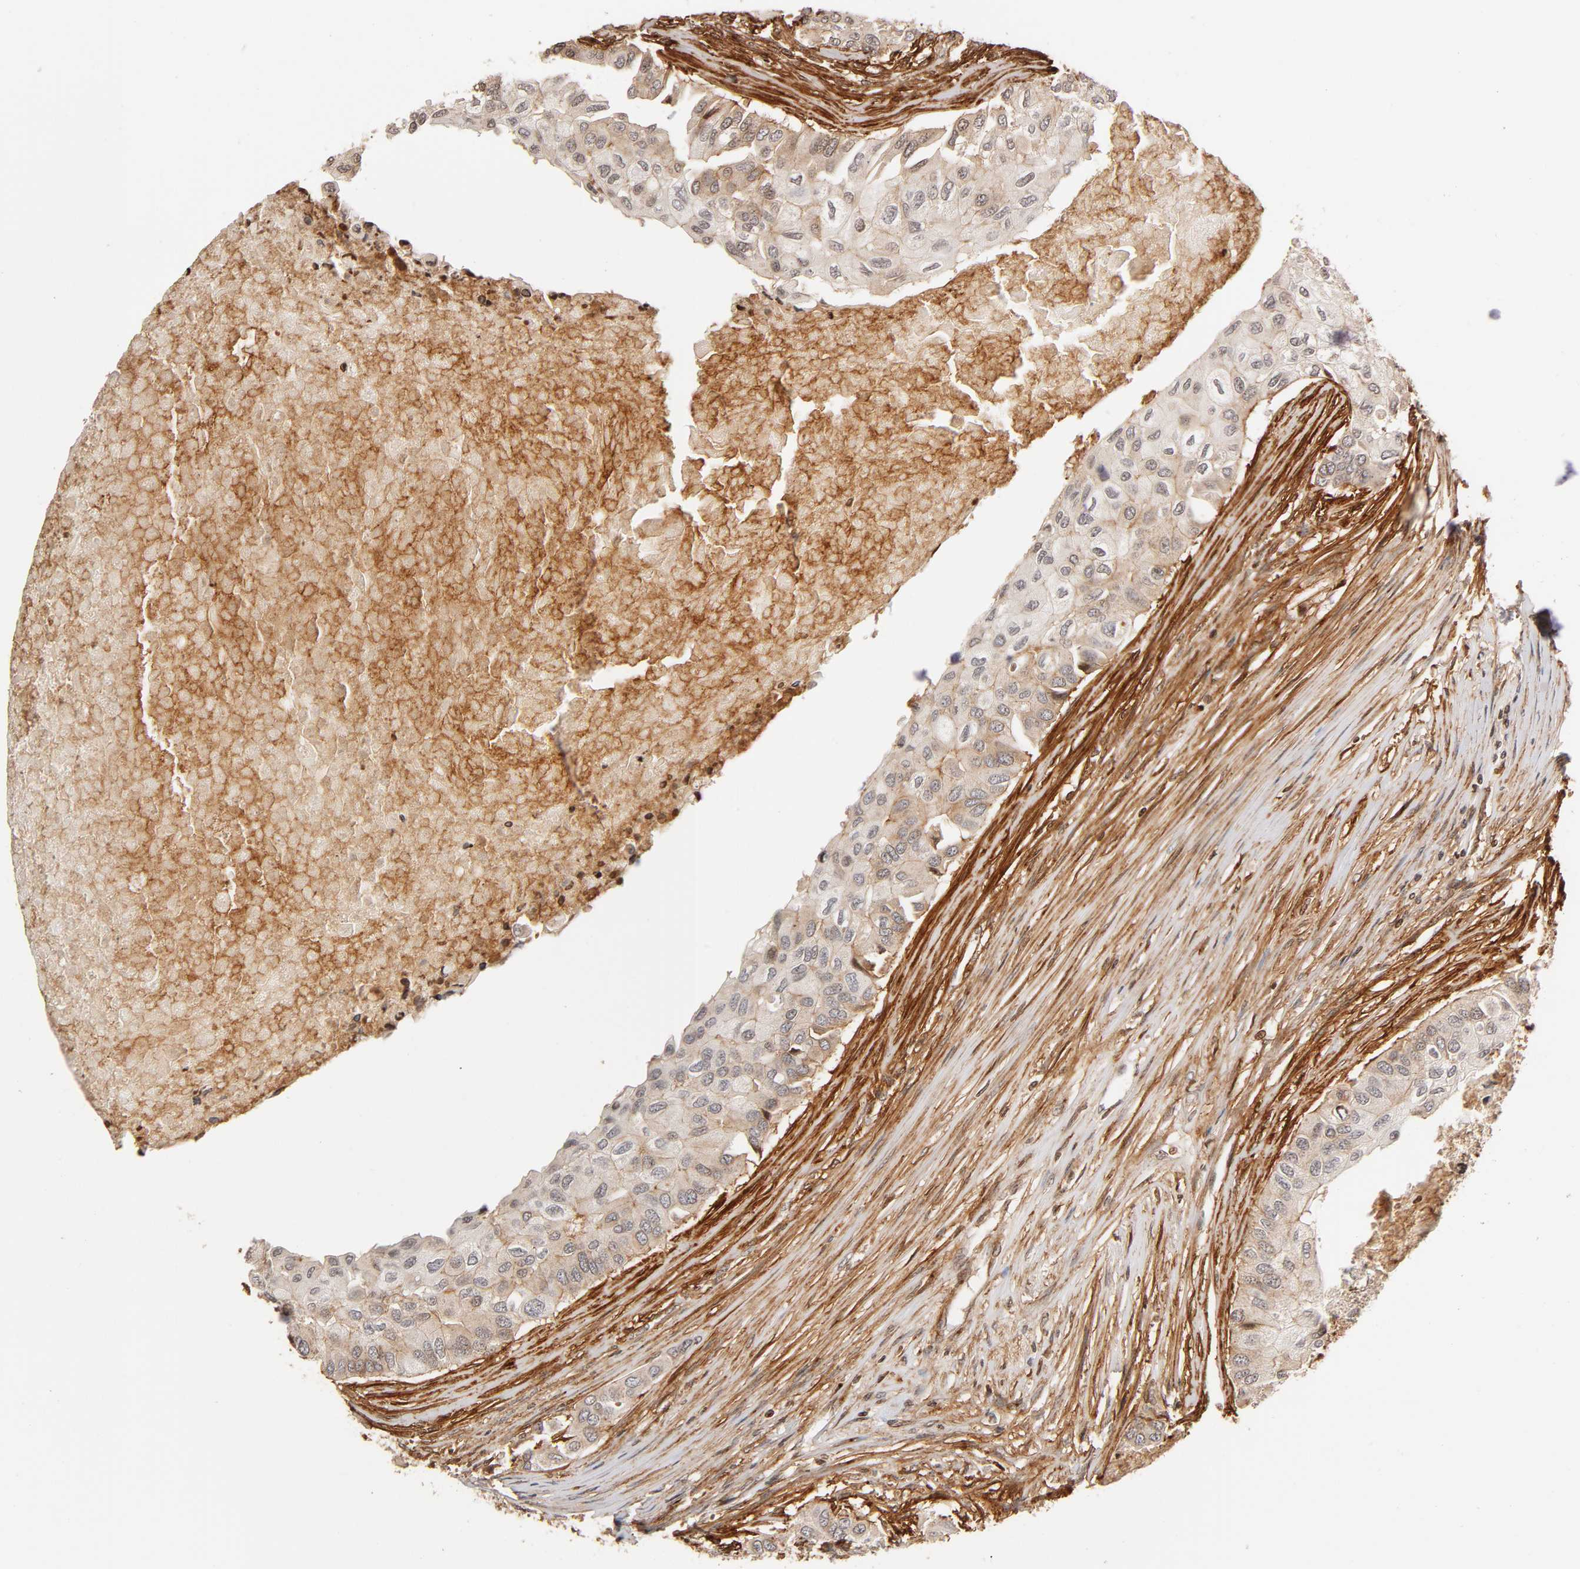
{"staining": {"intensity": "weak", "quantity": ">75%", "location": "cytoplasmic/membranous"}, "tissue": "breast cancer", "cell_type": "Tumor cells", "image_type": "cancer", "snomed": [{"axis": "morphology", "description": "Normal tissue, NOS"}, {"axis": "morphology", "description": "Duct carcinoma"}, {"axis": "topography", "description": "Breast"}], "caption": "Breast cancer was stained to show a protein in brown. There is low levels of weak cytoplasmic/membranous expression in about >75% of tumor cells.", "gene": "ITGAV", "patient": {"sex": "female", "age": 49}}